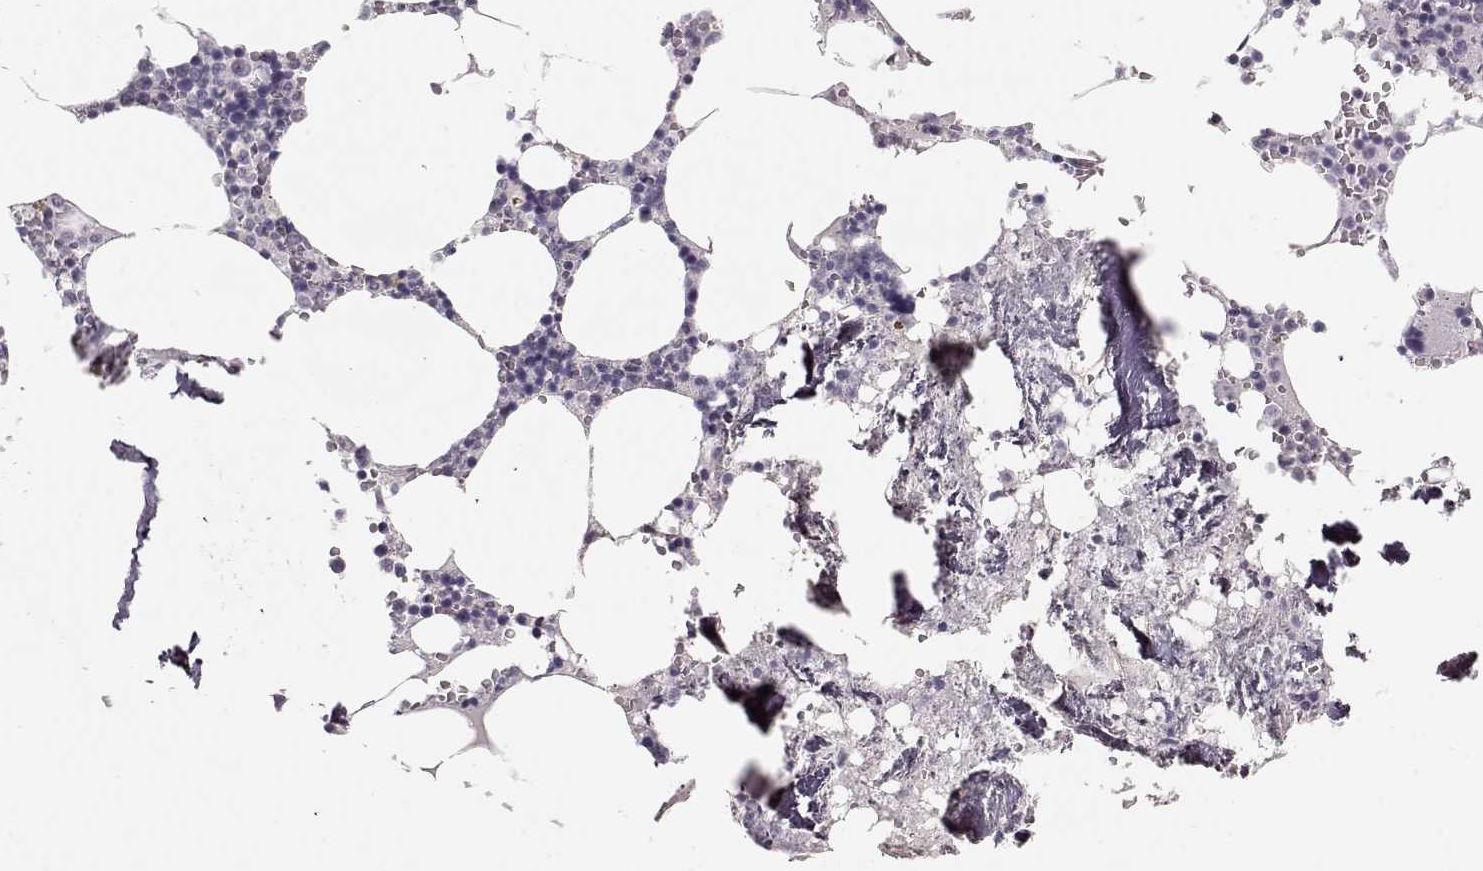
{"staining": {"intensity": "negative", "quantity": "none", "location": "none"}, "tissue": "bone marrow", "cell_type": "Hematopoietic cells", "image_type": "normal", "snomed": [{"axis": "morphology", "description": "Normal tissue, NOS"}, {"axis": "topography", "description": "Bone marrow"}], "caption": "Benign bone marrow was stained to show a protein in brown. There is no significant staining in hematopoietic cells. Nuclei are stained in blue.", "gene": "FAM205A", "patient": {"sex": "male", "age": 54}}